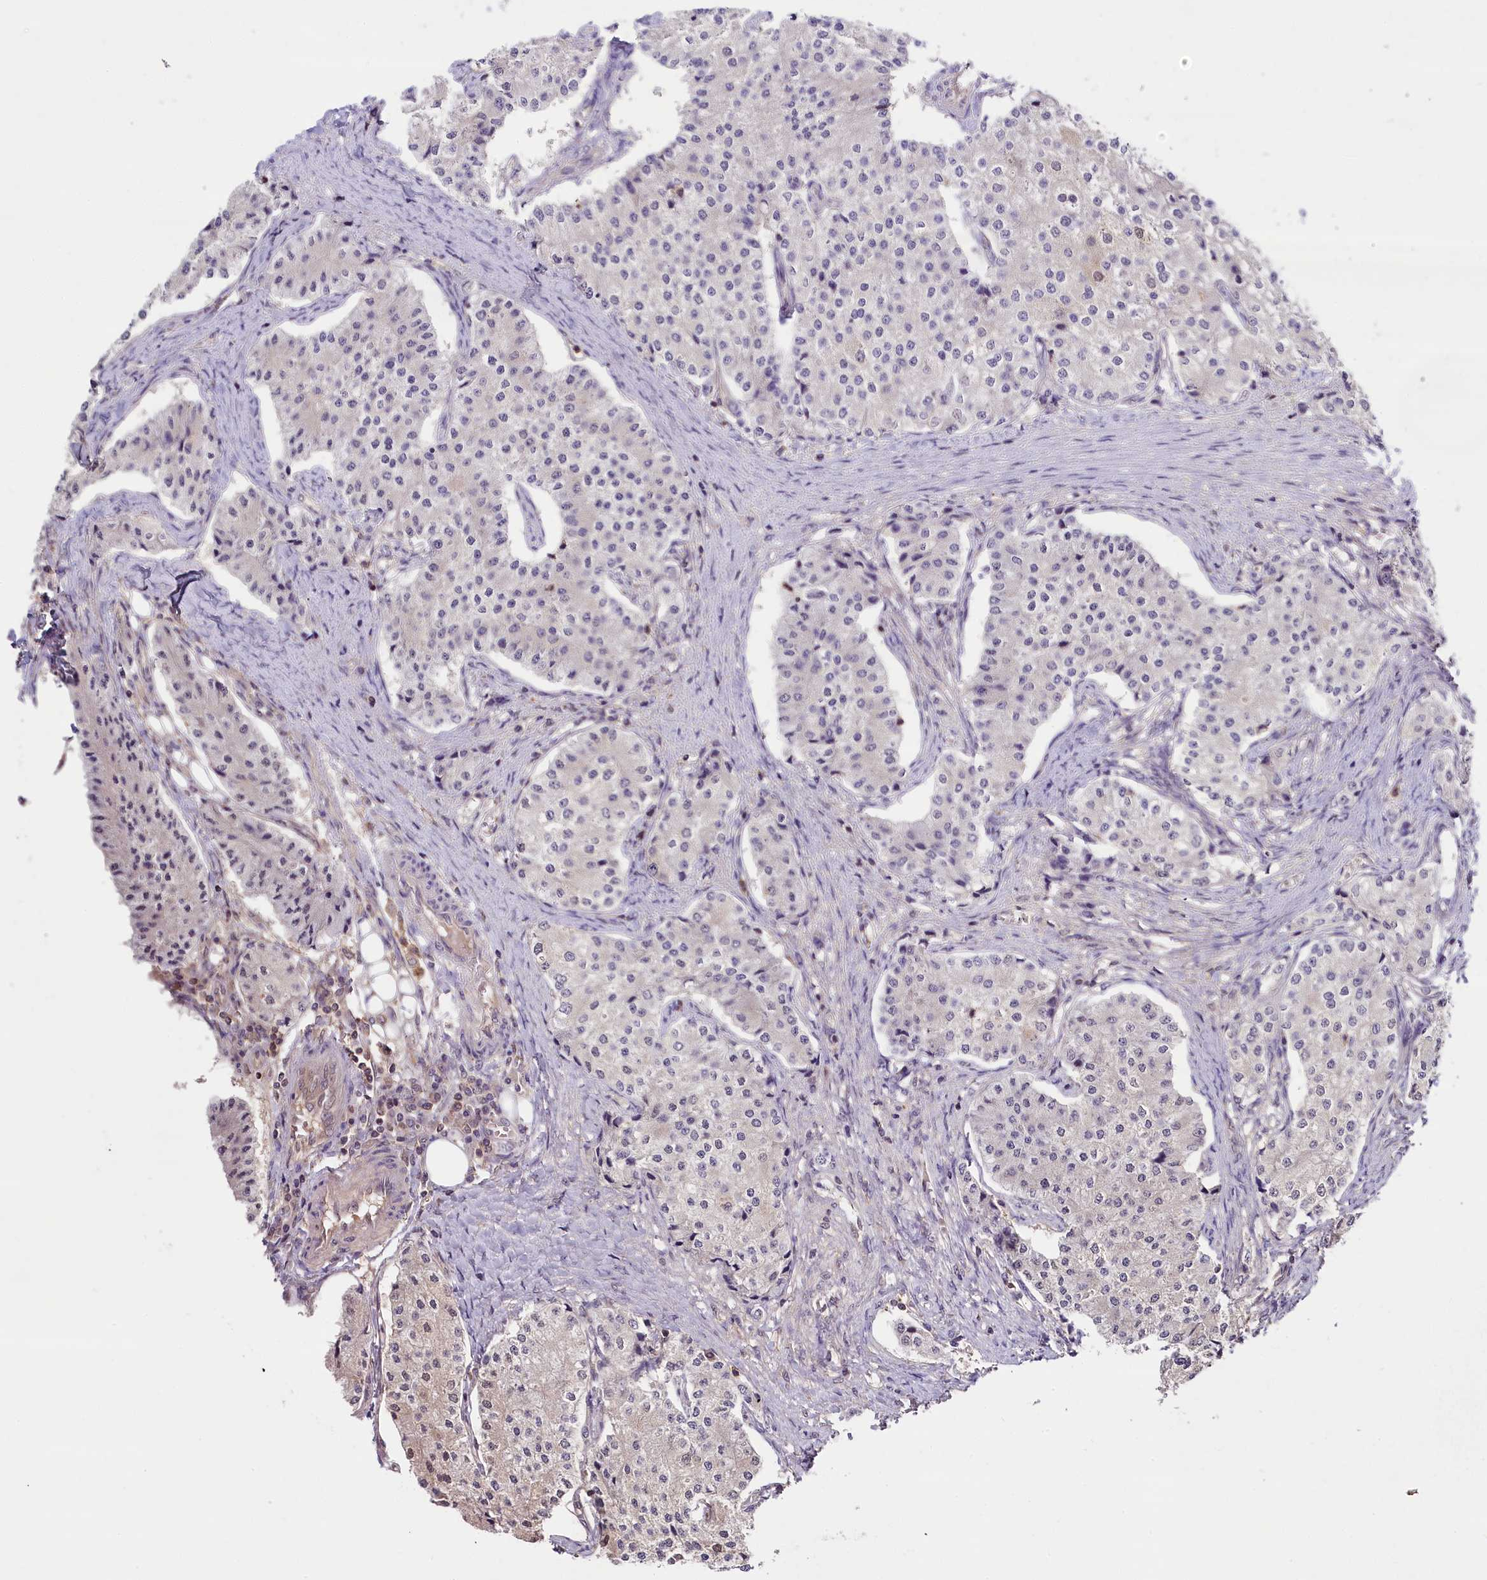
{"staining": {"intensity": "negative", "quantity": "none", "location": "none"}, "tissue": "carcinoid", "cell_type": "Tumor cells", "image_type": "cancer", "snomed": [{"axis": "morphology", "description": "Carcinoid, malignant, NOS"}, {"axis": "topography", "description": "Colon"}], "caption": "Tumor cells are negative for protein expression in human carcinoid (malignant).", "gene": "SKIDA1", "patient": {"sex": "female", "age": 52}}